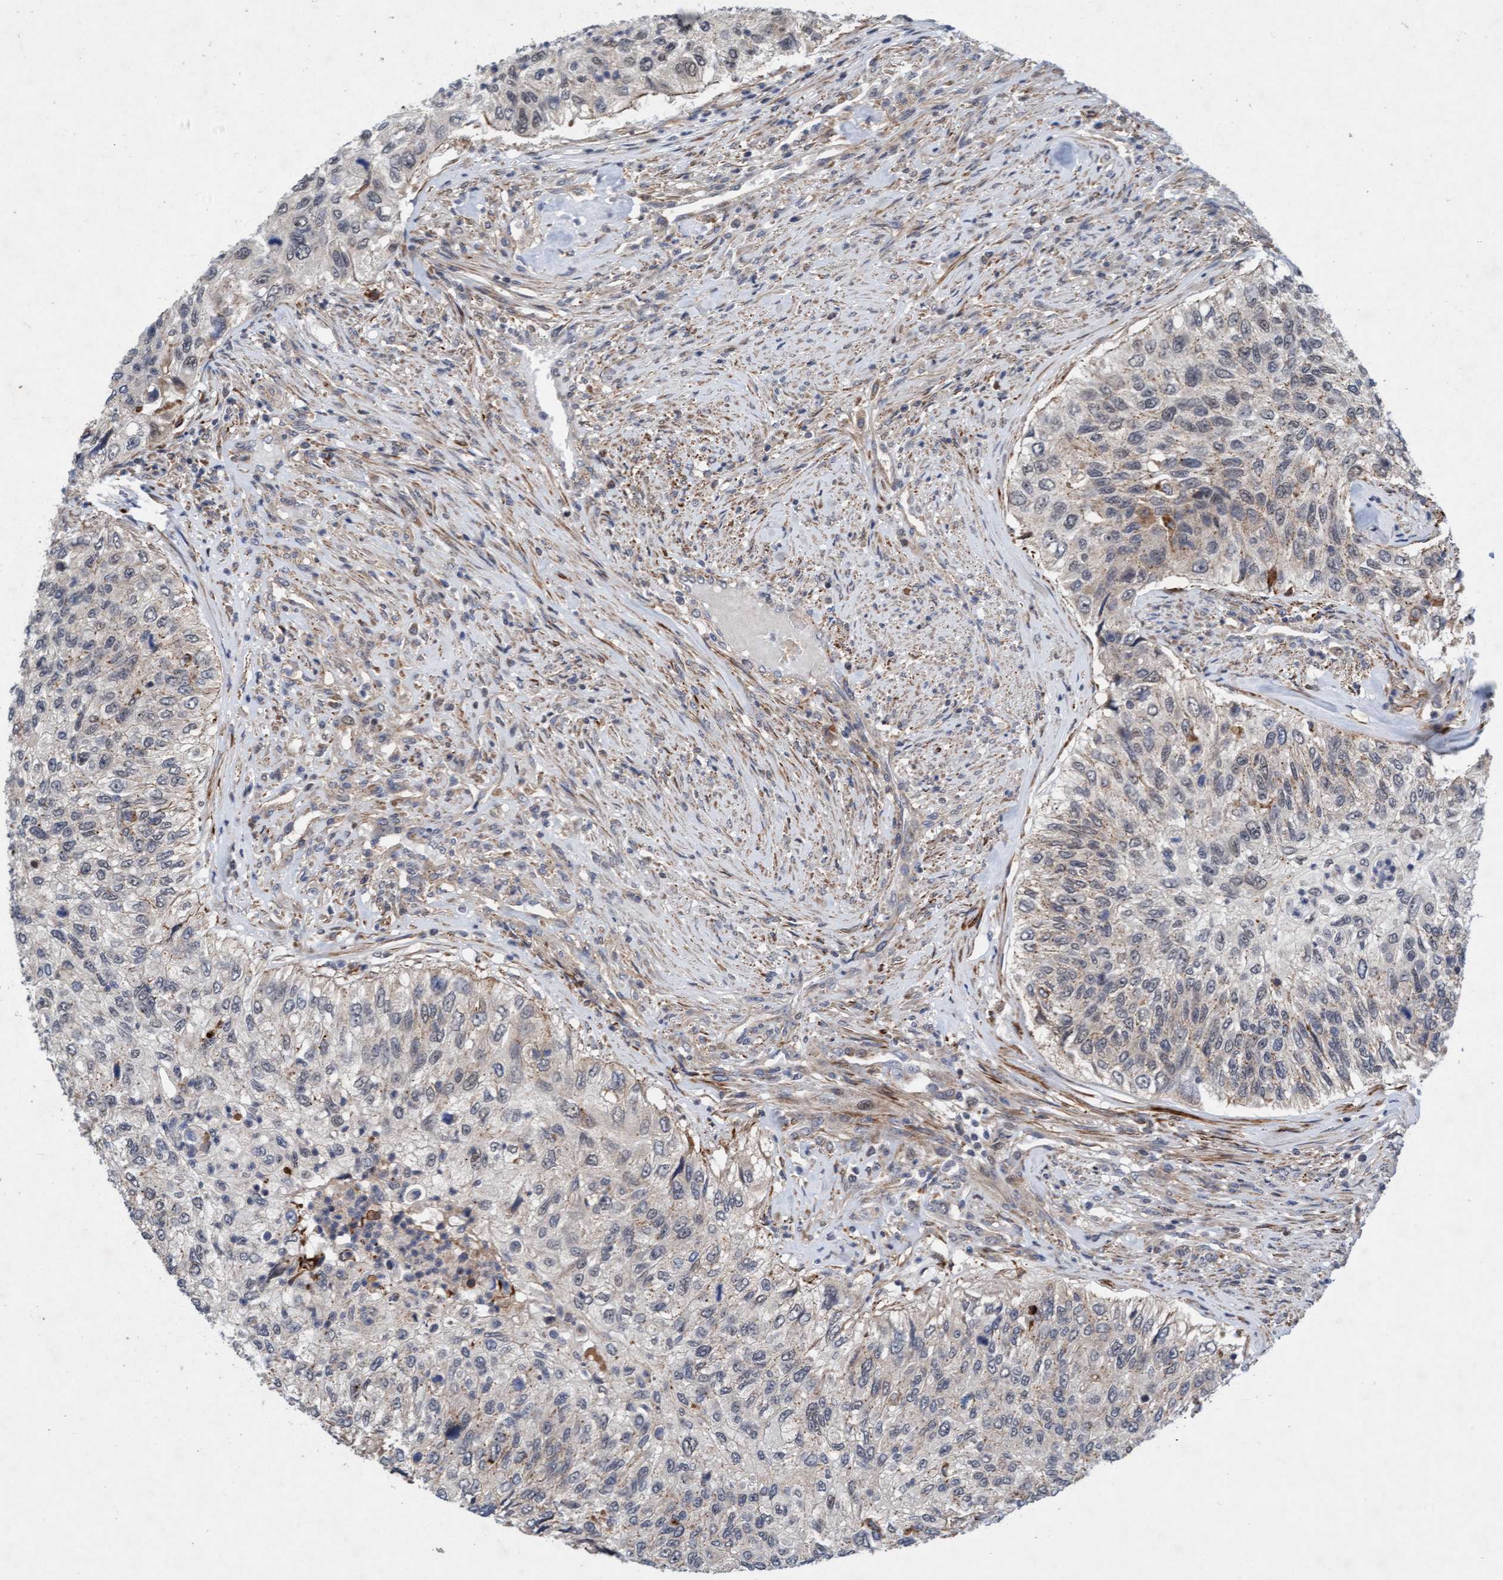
{"staining": {"intensity": "weak", "quantity": "<25%", "location": "cytoplasmic/membranous"}, "tissue": "urothelial cancer", "cell_type": "Tumor cells", "image_type": "cancer", "snomed": [{"axis": "morphology", "description": "Urothelial carcinoma, High grade"}, {"axis": "topography", "description": "Urinary bladder"}], "caption": "This is an immunohistochemistry micrograph of human urothelial carcinoma (high-grade). There is no positivity in tumor cells.", "gene": "TMEM70", "patient": {"sex": "female", "age": 60}}